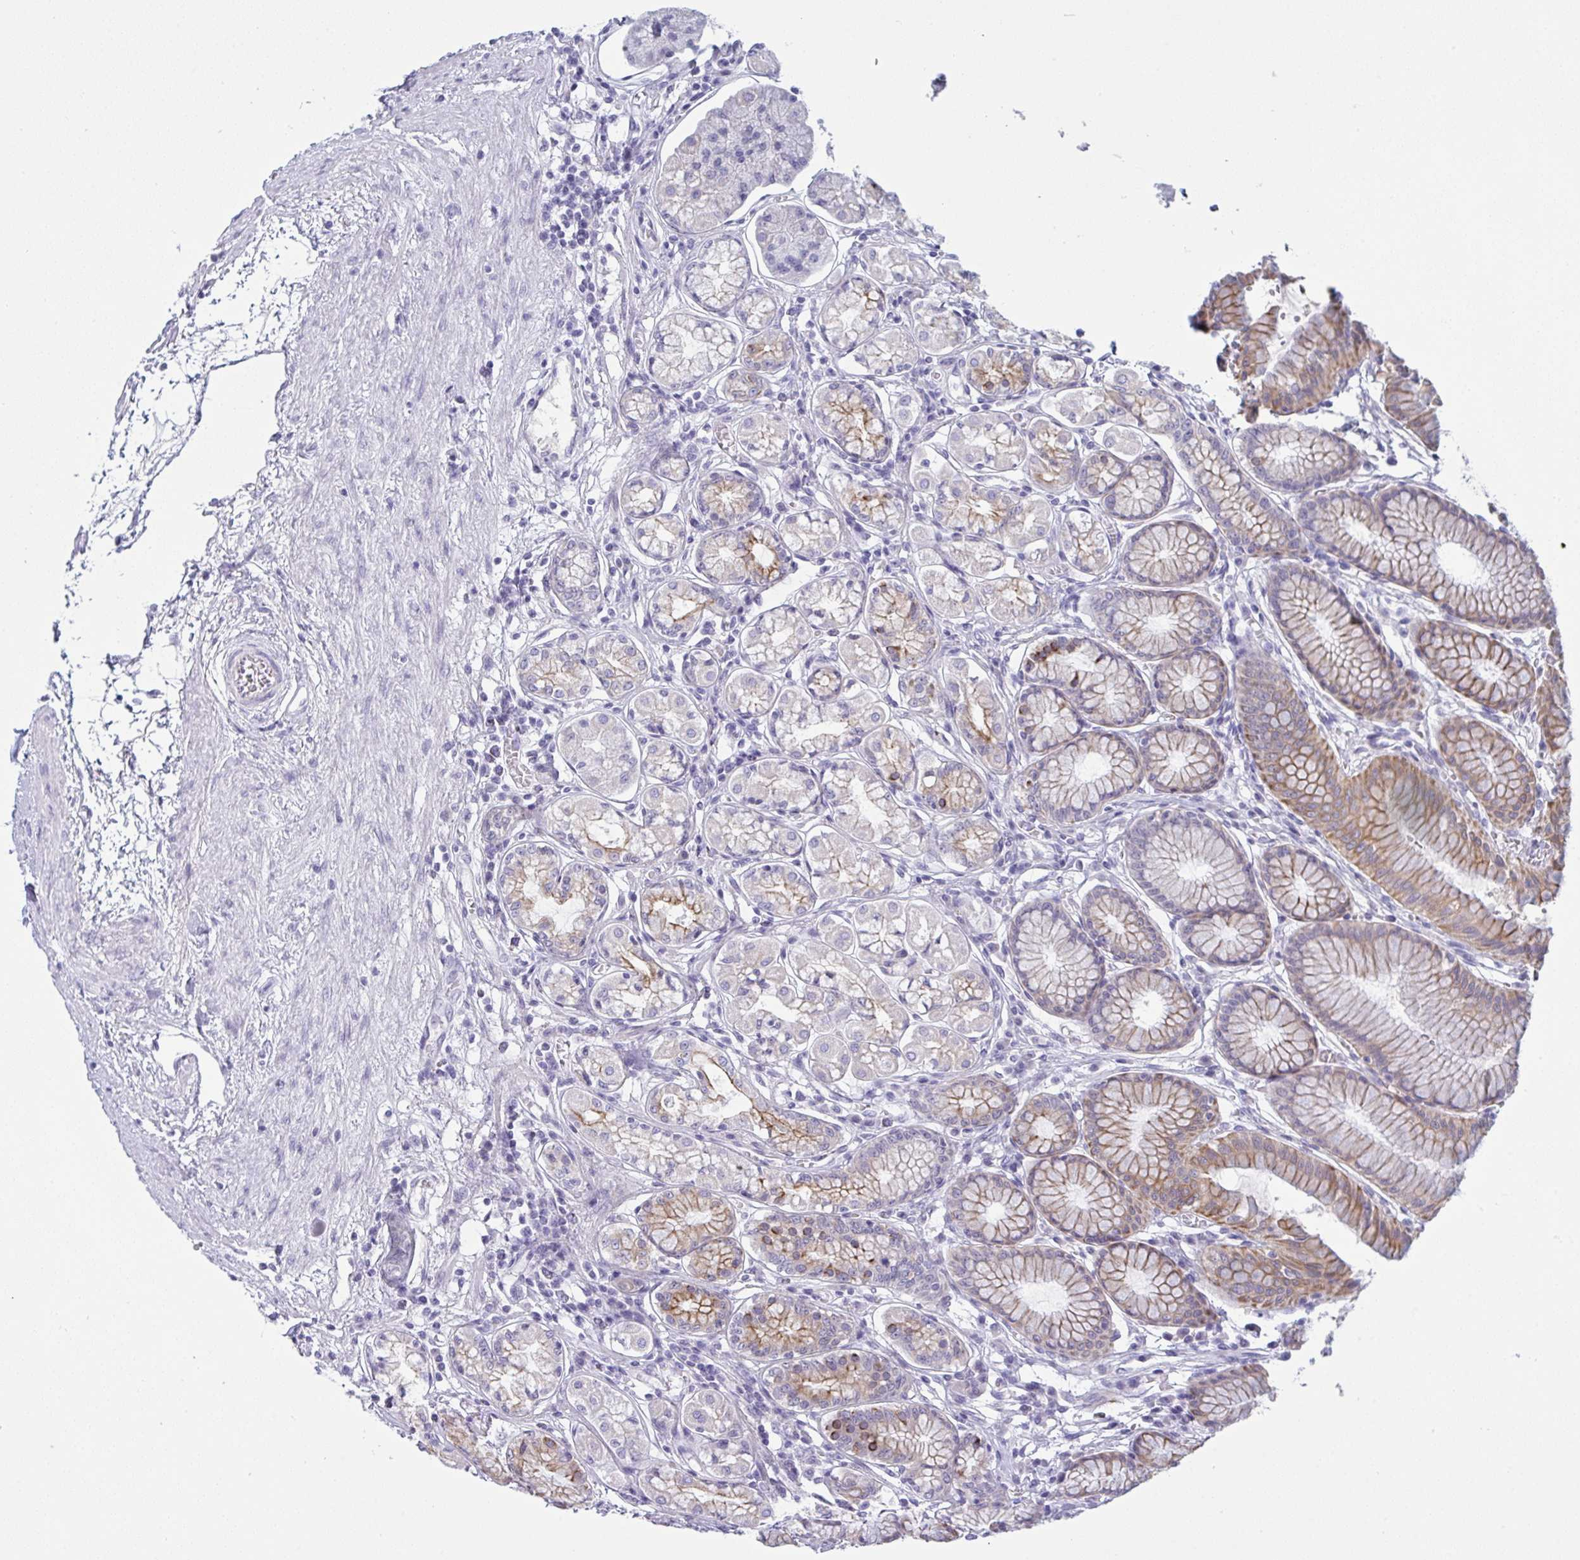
{"staining": {"intensity": "moderate", "quantity": "25%-75%", "location": "cytoplasmic/membranous"}, "tissue": "stomach", "cell_type": "Glandular cells", "image_type": "normal", "snomed": [{"axis": "morphology", "description": "Normal tissue, NOS"}, {"axis": "topography", "description": "Stomach"}, {"axis": "topography", "description": "Stomach, lower"}], "caption": "Moderate cytoplasmic/membranous staining for a protein is seen in about 25%-75% of glandular cells of benign stomach using IHC.", "gene": "TENT5D", "patient": {"sex": "male", "age": 76}}